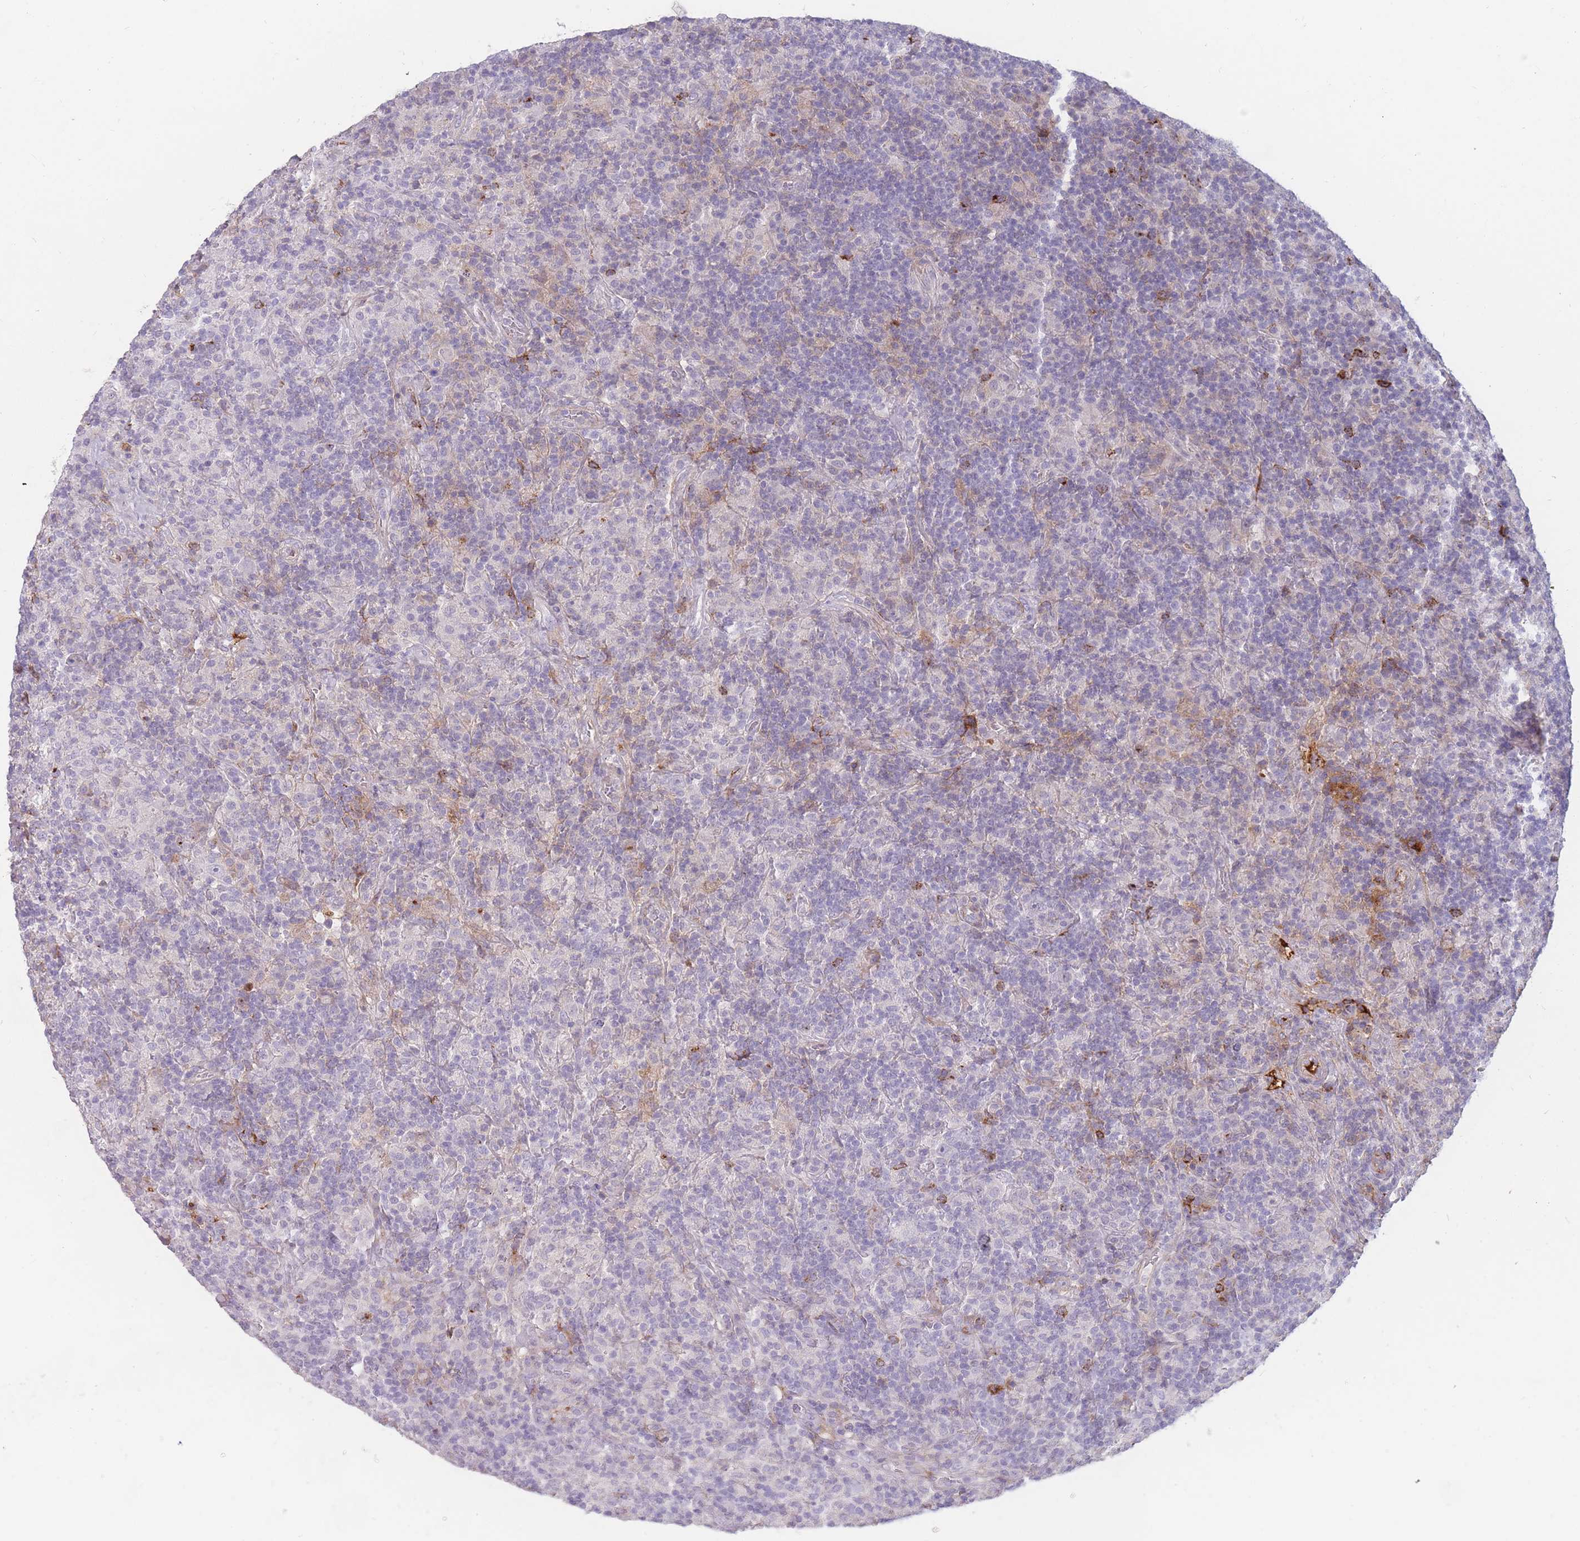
{"staining": {"intensity": "negative", "quantity": "none", "location": "none"}, "tissue": "lymphoma", "cell_type": "Tumor cells", "image_type": "cancer", "snomed": [{"axis": "morphology", "description": "Hodgkin's disease, NOS"}, {"axis": "topography", "description": "Lymph node"}], "caption": "IHC photomicrograph of neoplastic tissue: lymphoma stained with DAB displays no significant protein positivity in tumor cells.", "gene": "PRG4", "patient": {"sex": "male", "age": 70}}